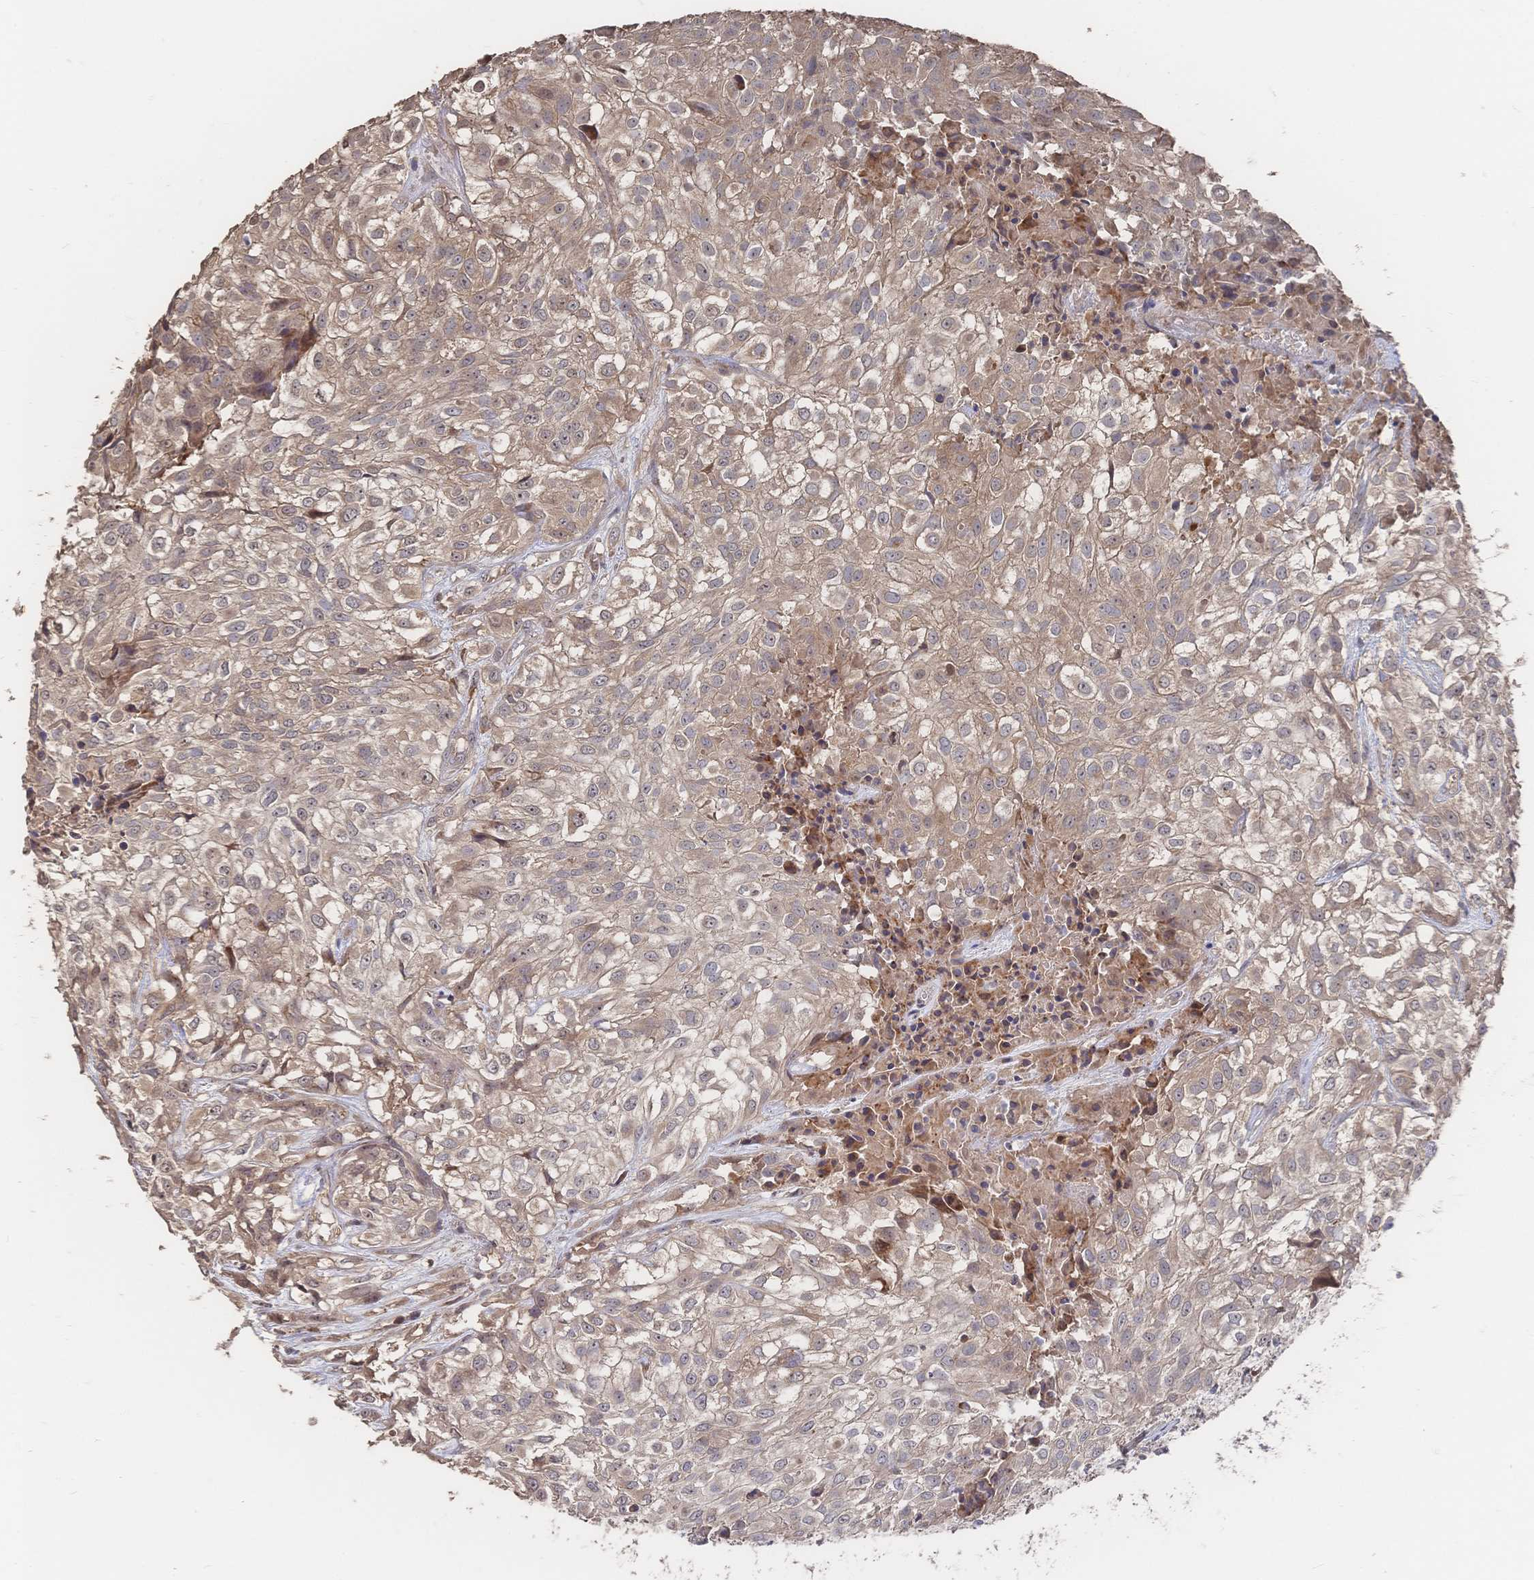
{"staining": {"intensity": "moderate", "quantity": ">75%", "location": "cytoplasmic/membranous,nuclear"}, "tissue": "urothelial cancer", "cell_type": "Tumor cells", "image_type": "cancer", "snomed": [{"axis": "morphology", "description": "Urothelial carcinoma, High grade"}, {"axis": "topography", "description": "Urinary bladder"}], "caption": "High-grade urothelial carcinoma tissue reveals moderate cytoplasmic/membranous and nuclear expression in approximately >75% of tumor cells, visualized by immunohistochemistry. Immunohistochemistry (ihc) stains the protein of interest in brown and the nuclei are stained blue.", "gene": "DNAJA4", "patient": {"sex": "male", "age": 56}}